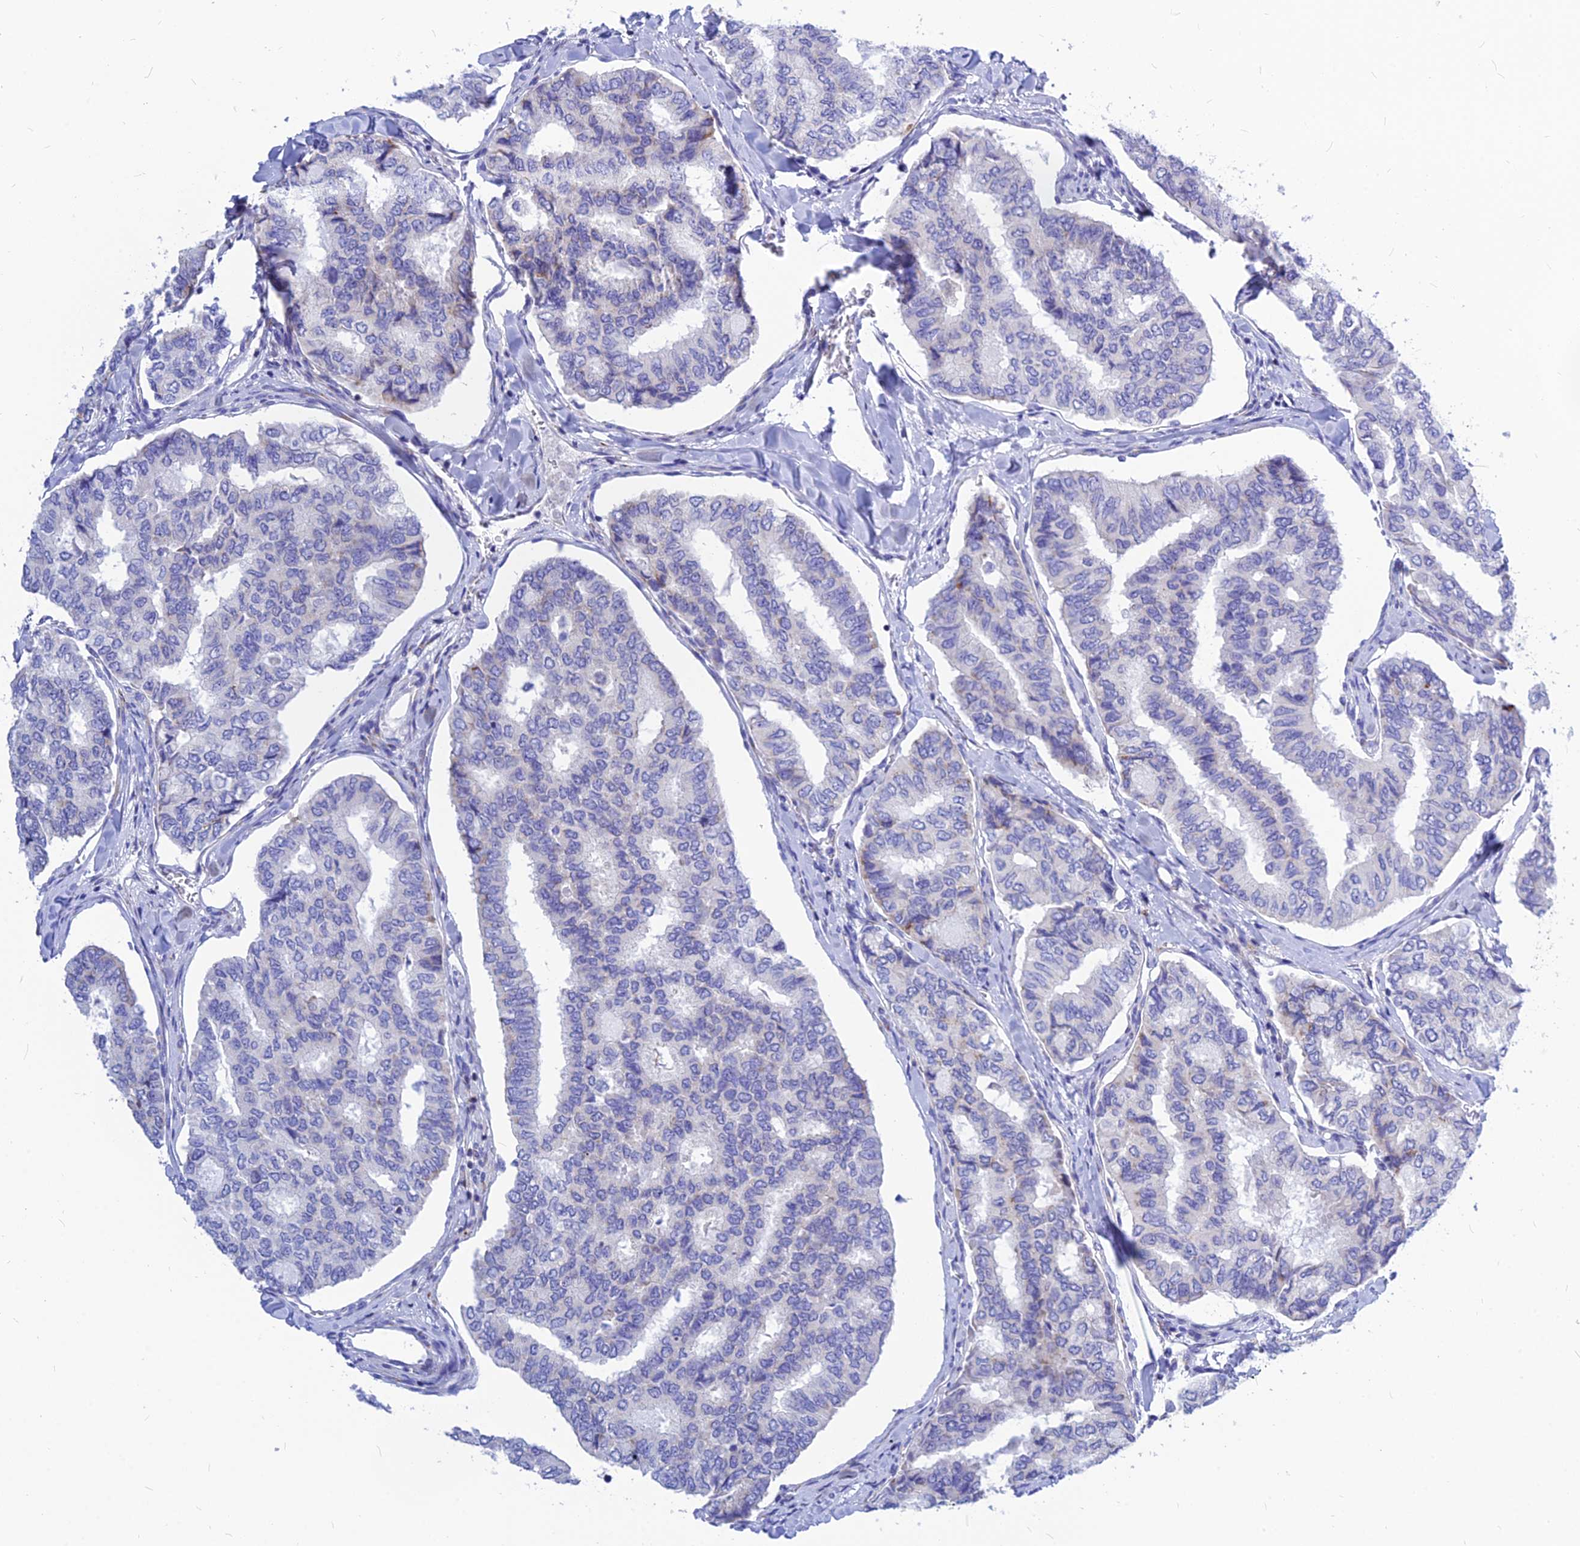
{"staining": {"intensity": "negative", "quantity": "none", "location": "none"}, "tissue": "thyroid cancer", "cell_type": "Tumor cells", "image_type": "cancer", "snomed": [{"axis": "morphology", "description": "Papillary adenocarcinoma, NOS"}, {"axis": "topography", "description": "Thyroid gland"}], "caption": "This micrograph is of papillary adenocarcinoma (thyroid) stained with immunohistochemistry (IHC) to label a protein in brown with the nuclei are counter-stained blue. There is no staining in tumor cells. Brightfield microscopy of immunohistochemistry stained with DAB (3,3'-diaminobenzidine) (brown) and hematoxylin (blue), captured at high magnification.", "gene": "CNOT6", "patient": {"sex": "female", "age": 35}}